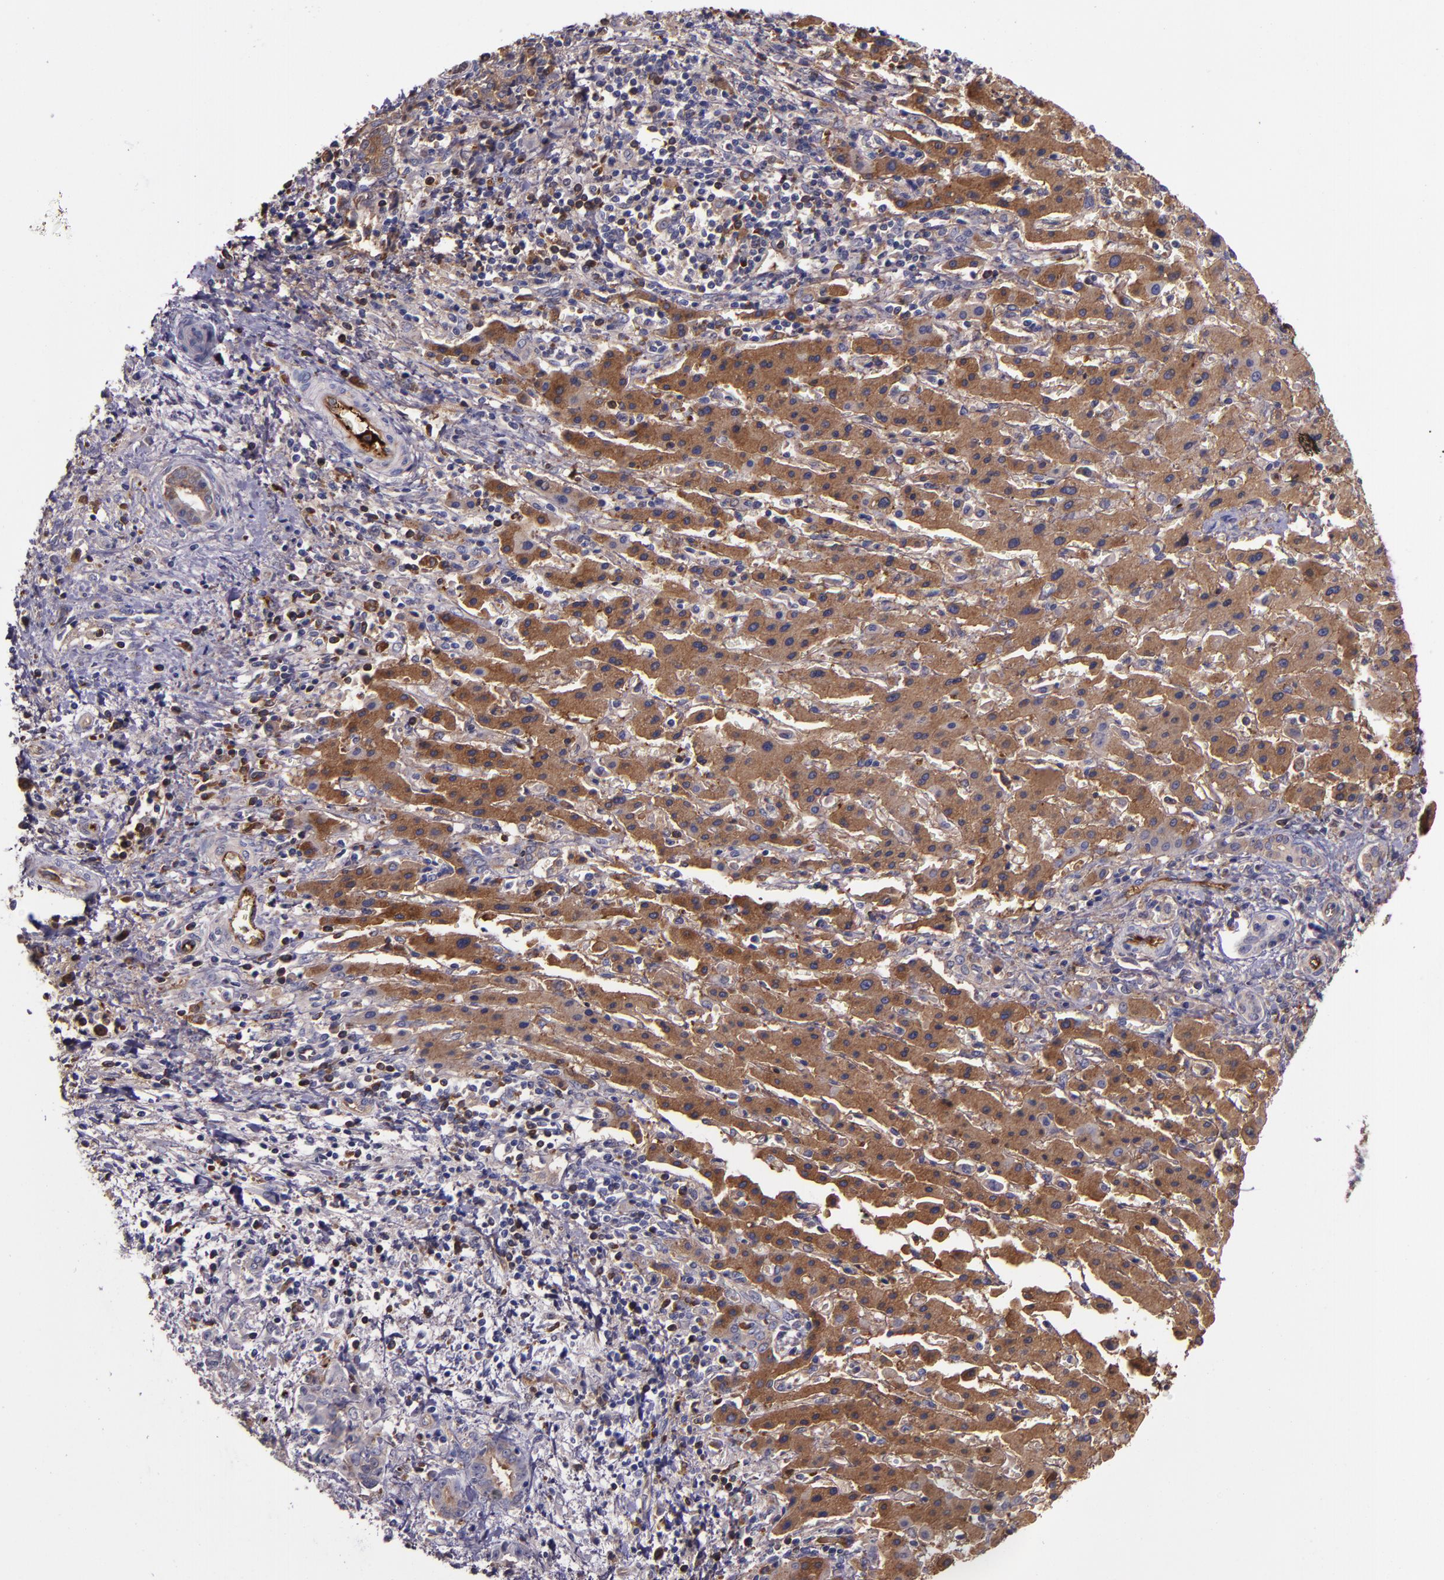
{"staining": {"intensity": "moderate", "quantity": ">75%", "location": "cytoplasmic/membranous"}, "tissue": "liver cancer", "cell_type": "Tumor cells", "image_type": "cancer", "snomed": [{"axis": "morphology", "description": "Cholangiocarcinoma"}, {"axis": "topography", "description": "Liver"}], "caption": "The histopathology image displays a brown stain indicating the presence of a protein in the cytoplasmic/membranous of tumor cells in liver cancer (cholangiocarcinoma).", "gene": "A2M", "patient": {"sex": "male", "age": 57}}